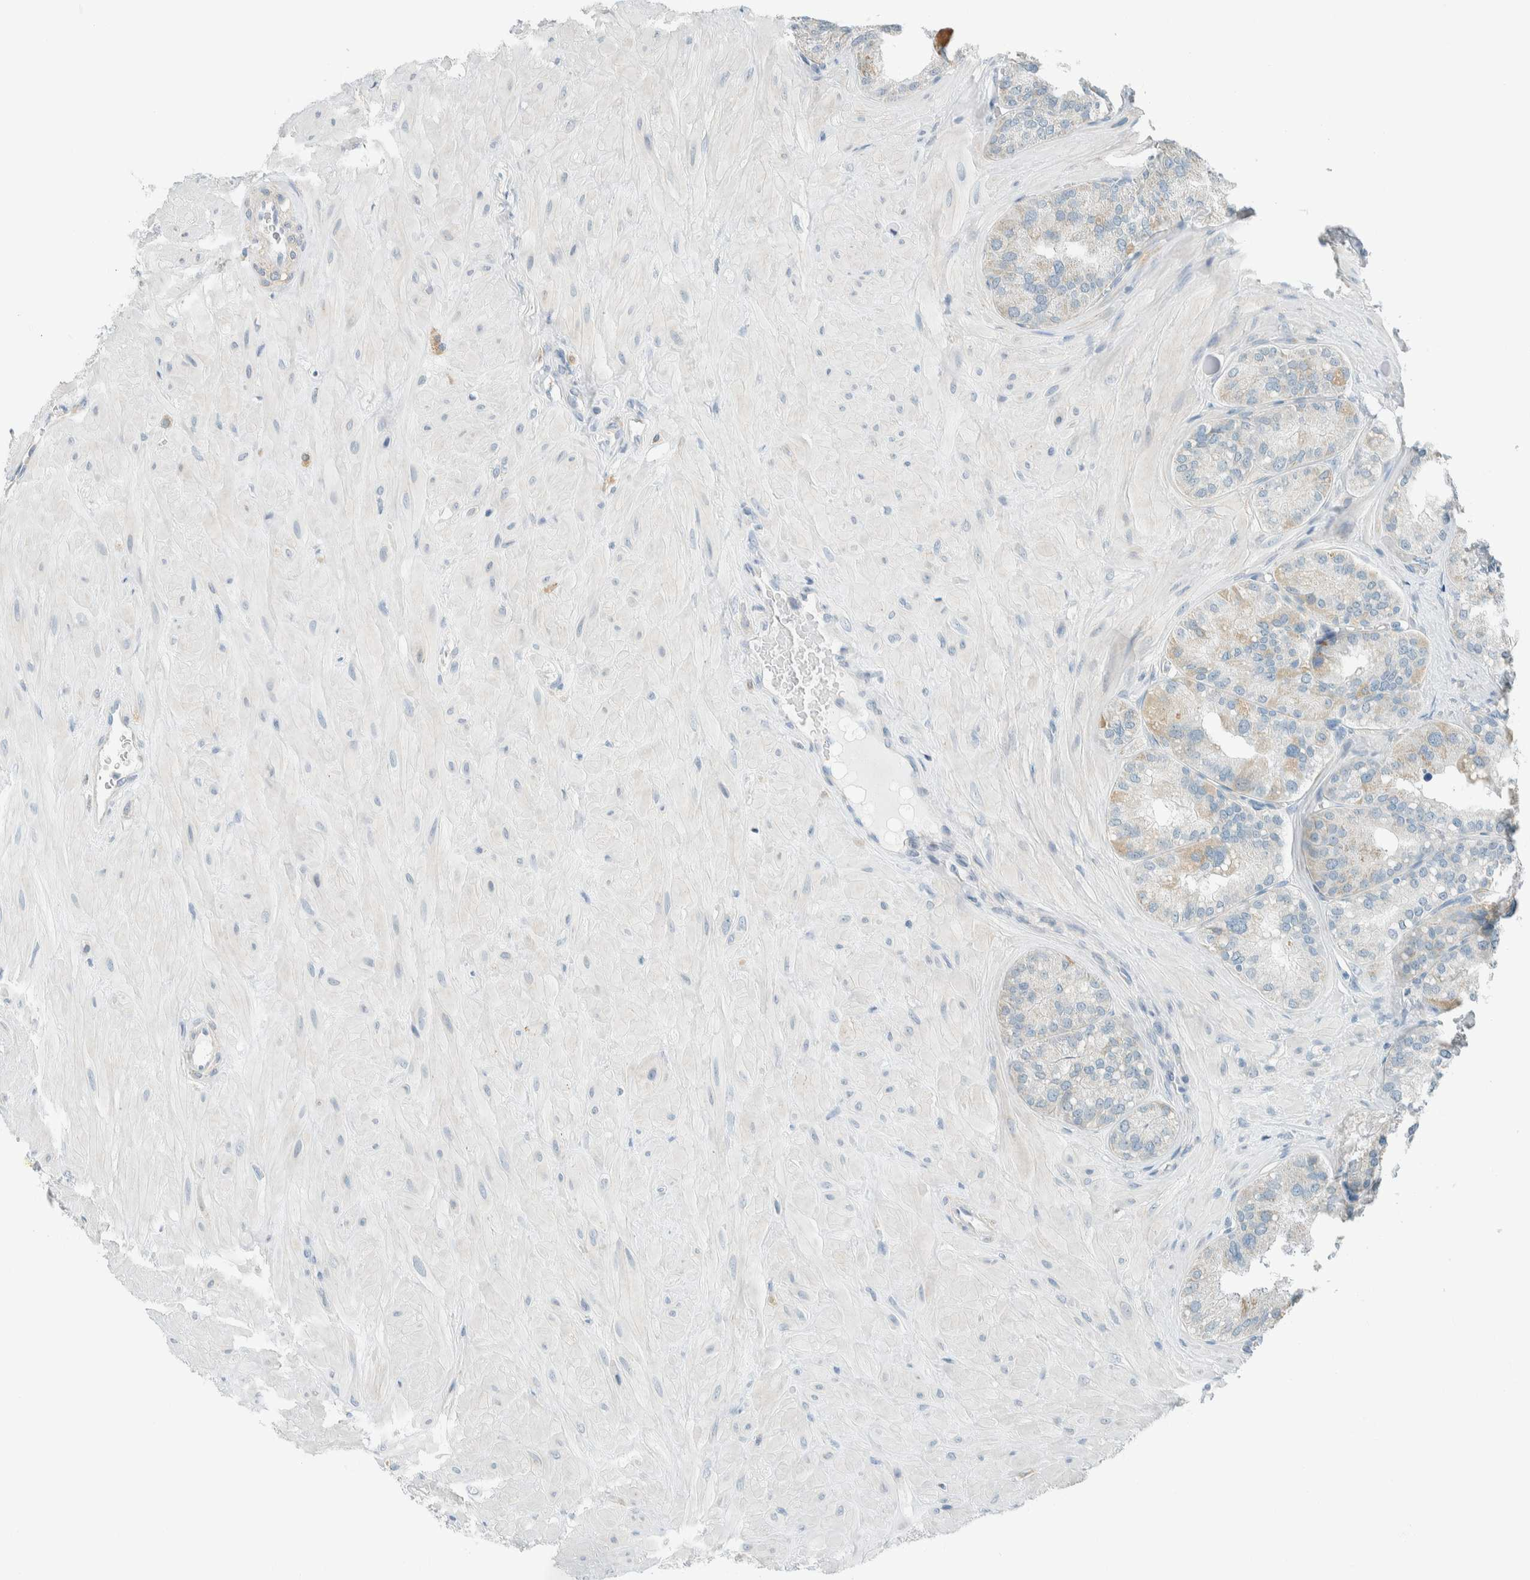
{"staining": {"intensity": "moderate", "quantity": "<25%", "location": "cytoplasmic/membranous"}, "tissue": "seminal vesicle", "cell_type": "Glandular cells", "image_type": "normal", "snomed": [{"axis": "morphology", "description": "Normal tissue, NOS"}, {"axis": "topography", "description": "Prostate"}, {"axis": "topography", "description": "Seminal veicle"}], "caption": "A low amount of moderate cytoplasmic/membranous positivity is identified in approximately <25% of glandular cells in normal seminal vesicle. Ihc stains the protein of interest in brown and the nuclei are stained blue.", "gene": "AARSD1", "patient": {"sex": "male", "age": 51}}